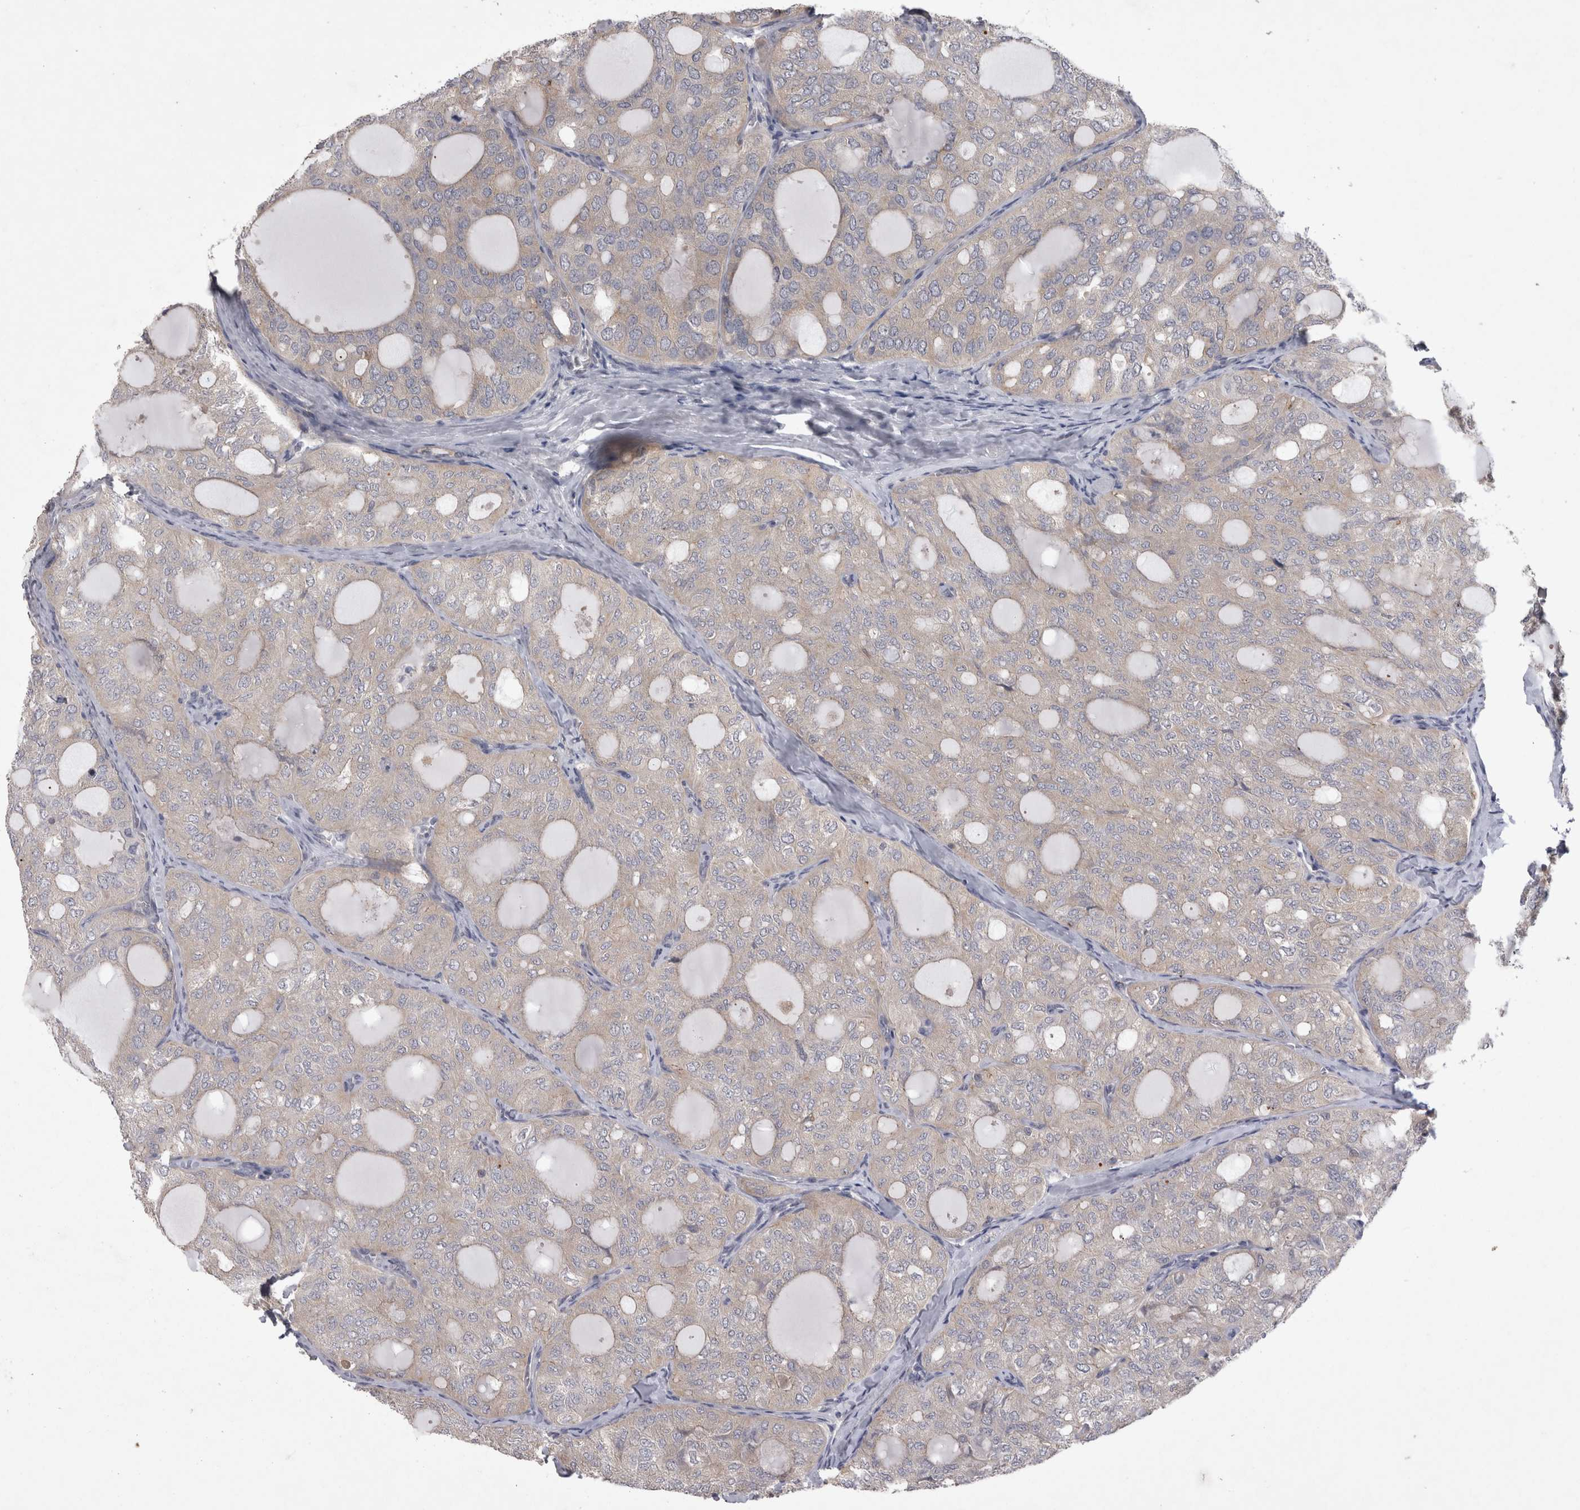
{"staining": {"intensity": "weak", "quantity": "<25%", "location": "cytoplasmic/membranous"}, "tissue": "thyroid cancer", "cell_type": "Tumor cells", "image_type": "cancer", "snomed": [{"axis": "morphology", "description": "Follicular adenoma carcinoma, NOS"}, {"axis": "topography", "description": "Thyroid gland"}], "caption": "A high-resolution micrograph shows IHC staining of thyroid follicular adenoma carcinoma, which exhibits no significant expression in tumor cells. (Stains: DAB (3,3'-diaminobenzidine) immunohistochemistry with hematoxylin counter stain, Microscopy: brightfield microscopy at high magnification).", "gene": "CTBS", "patient": {"sex": "male", "age": 75}}